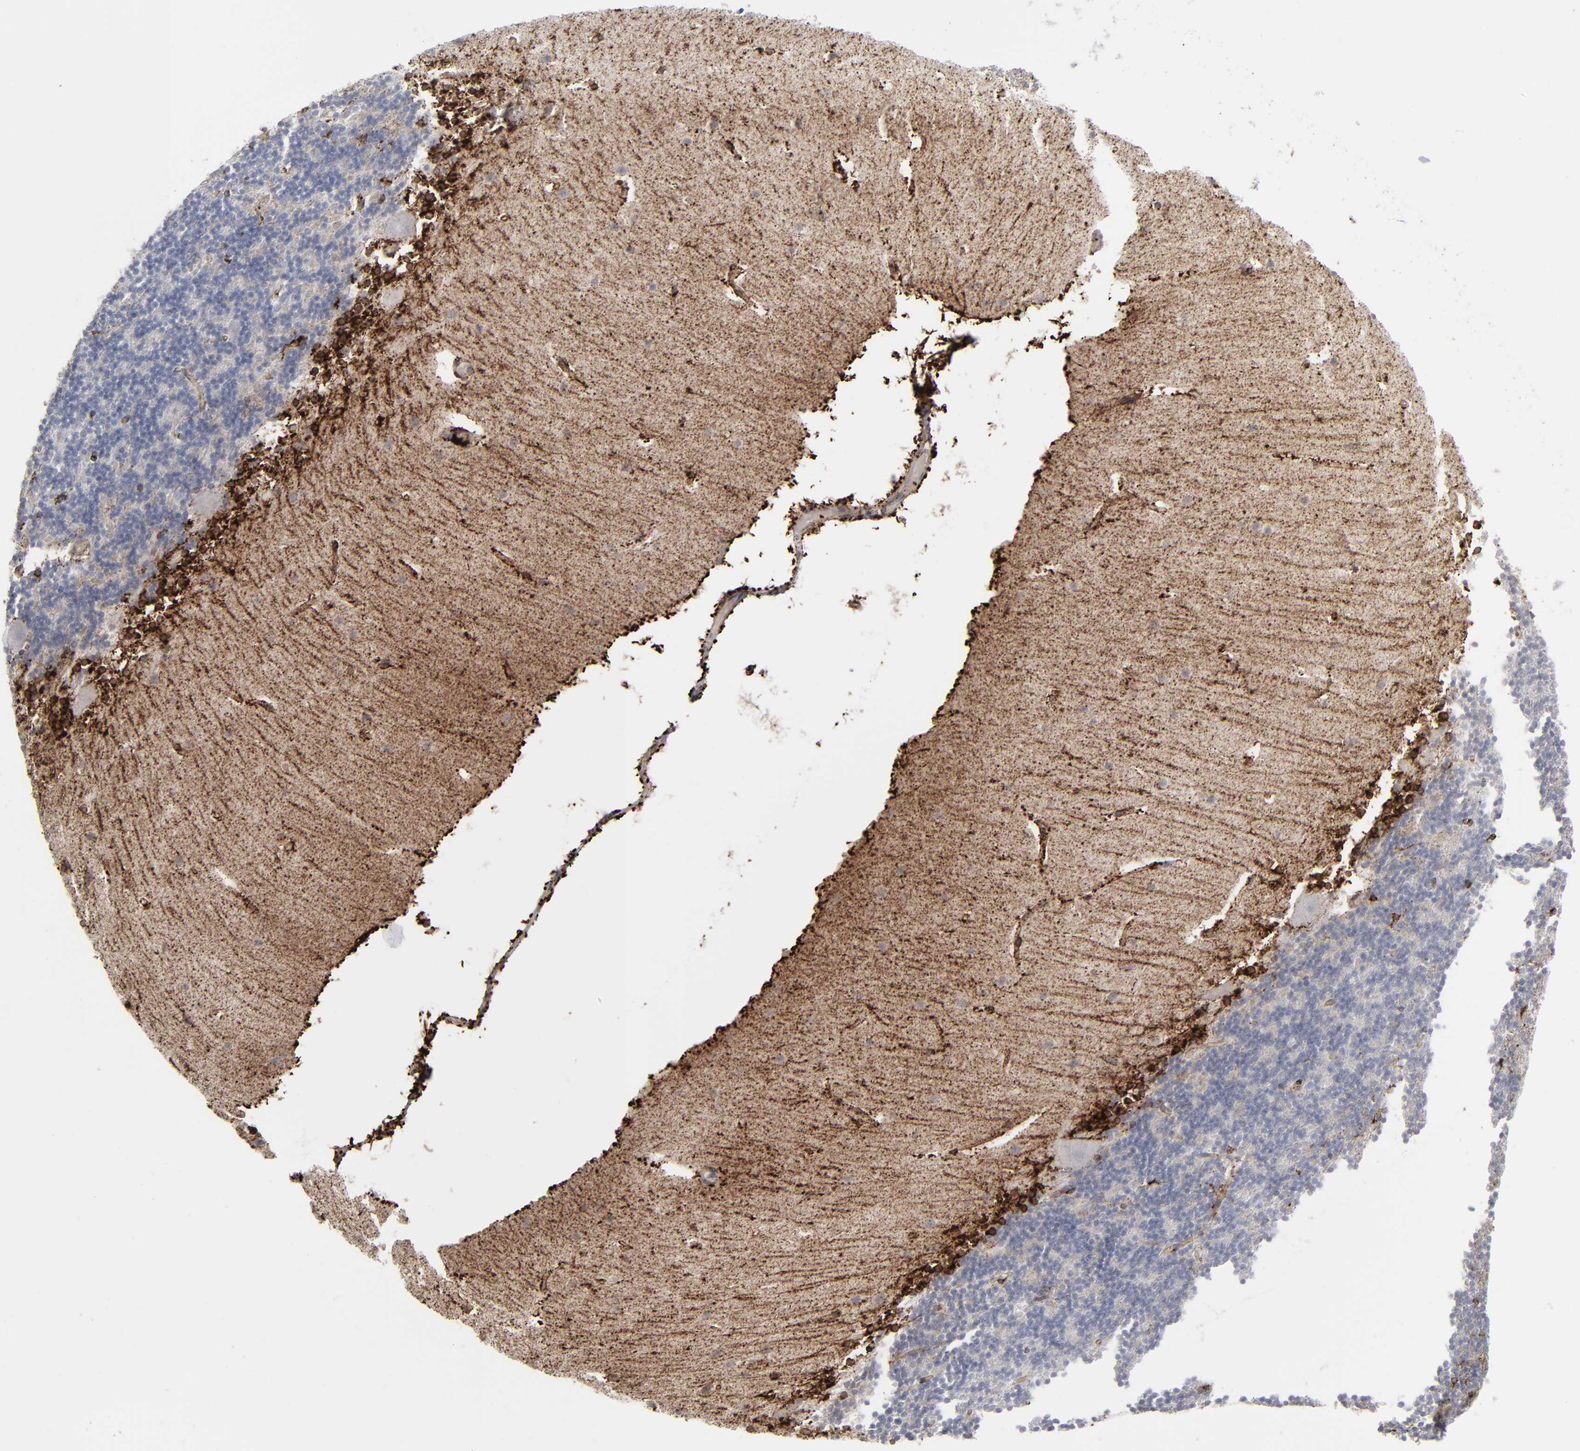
{"staining": {"intensity": "negative", "quantity": "none", "location": "none"}, "tissue": "cerebellum", "cell_type": "Cells in granular layer", "image_type": "normal", "snomed": [{"axis": "morphology", "description": "Normal tissue, NOS"}, {"axis": "topography", "description": "Cerebellum"}], "caption": "An image of cerebellum stained for a protein shows no brown staining in cells in granular layer. The staining was performed using DAB (3,3'-diaminobenzidine) to visualize the protein expression in brown, while the nuclei were stained in blue with hematoxylin (Magnification: 20x).", "gene": "SPARC", "patient": {"sex": "male", "age": 45}}